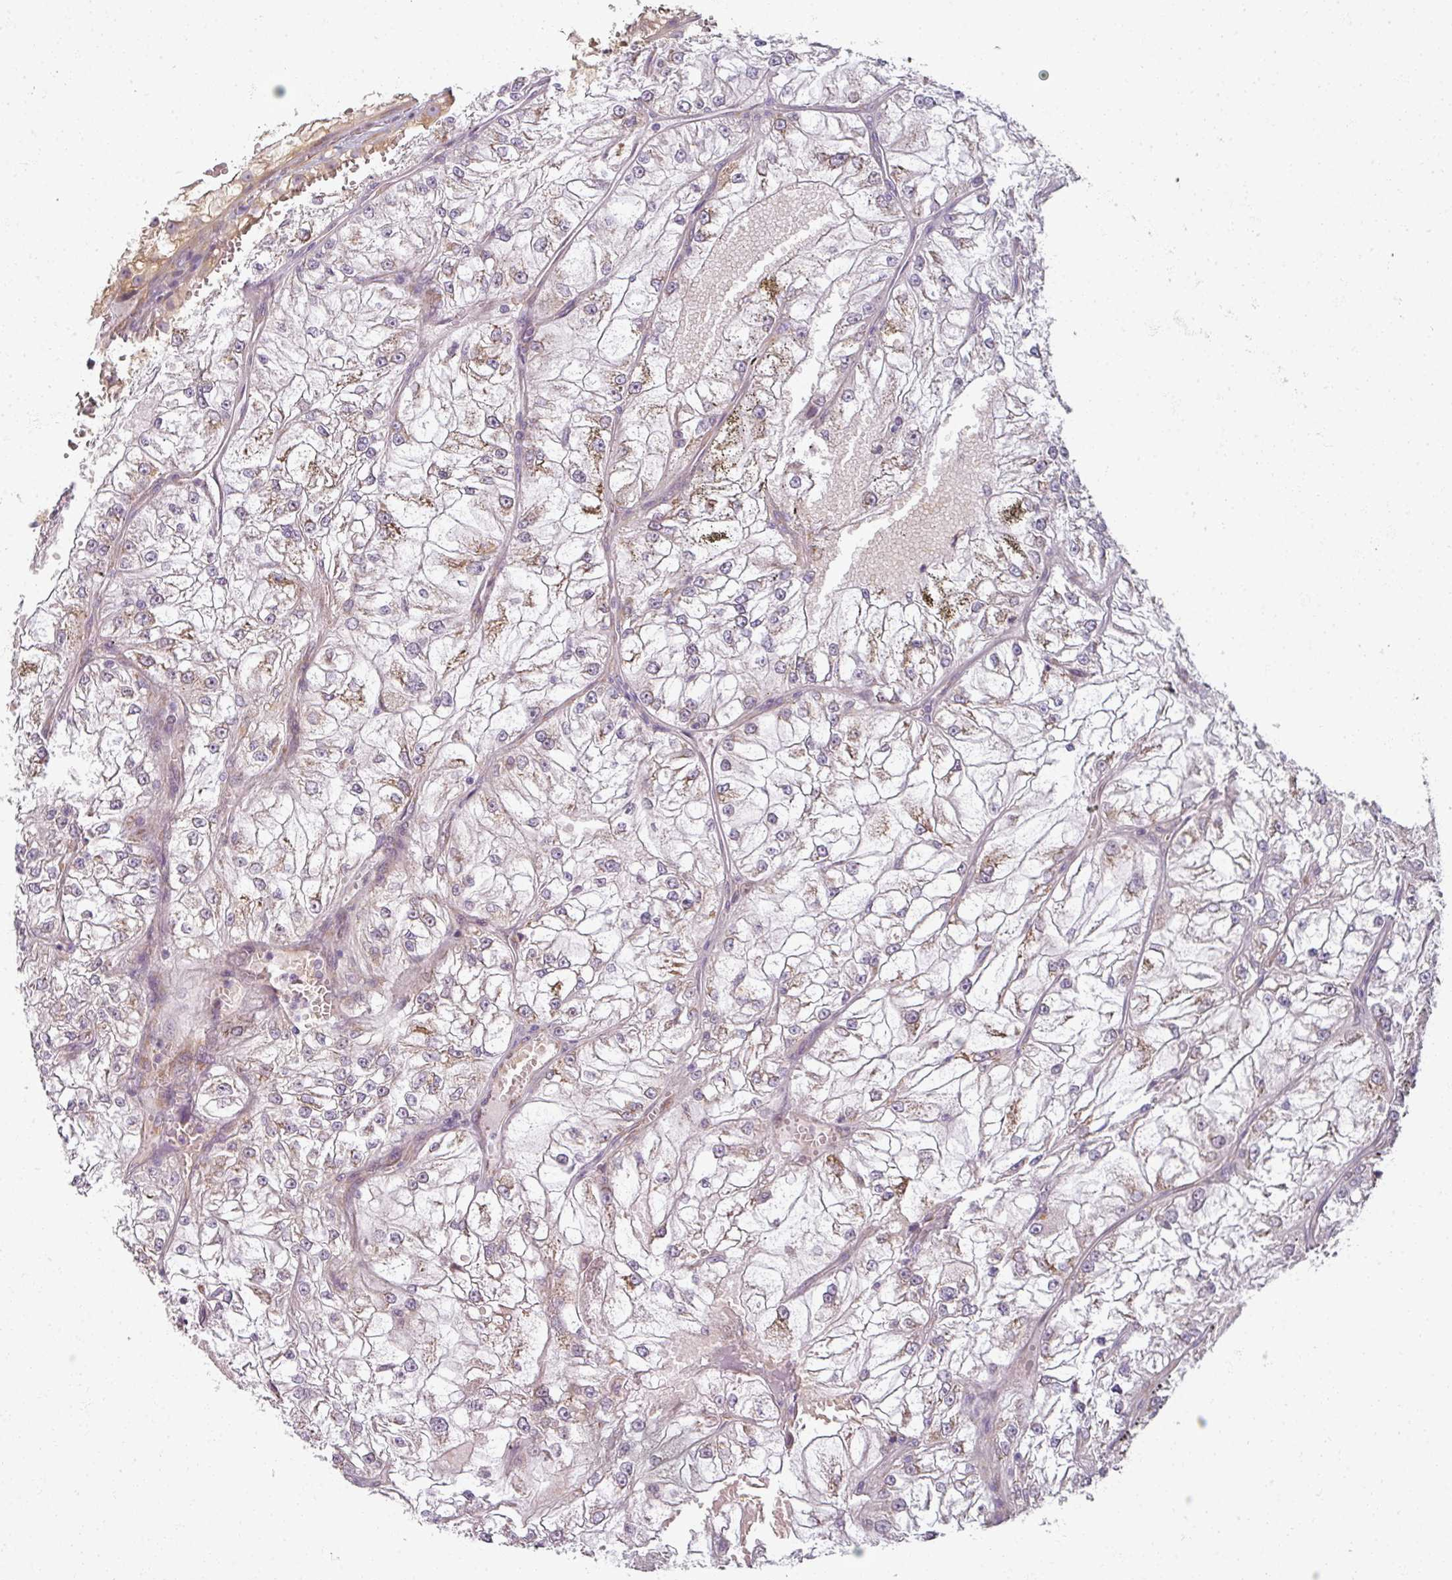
{"staining": {"intensity": "weak", "quantity": "<25%", "location": "cytoplasmic/membranous"}, "tissue": "renal cancer", "cell_type": "Tumor cells", "image_type": "cancer", "snomed": [{"axis": "morphology", "description": "Adenocarcinoma, NOS"}, {"axis": "topography", "description": "Kidney"}], "caption": "Renal cancer (adenocarcinoma) was stained to show a protein in brown. There is no significant staining in tumor cells.", "gene": "AGPAT4", "patient": {"sex": "female", "age": 72}}